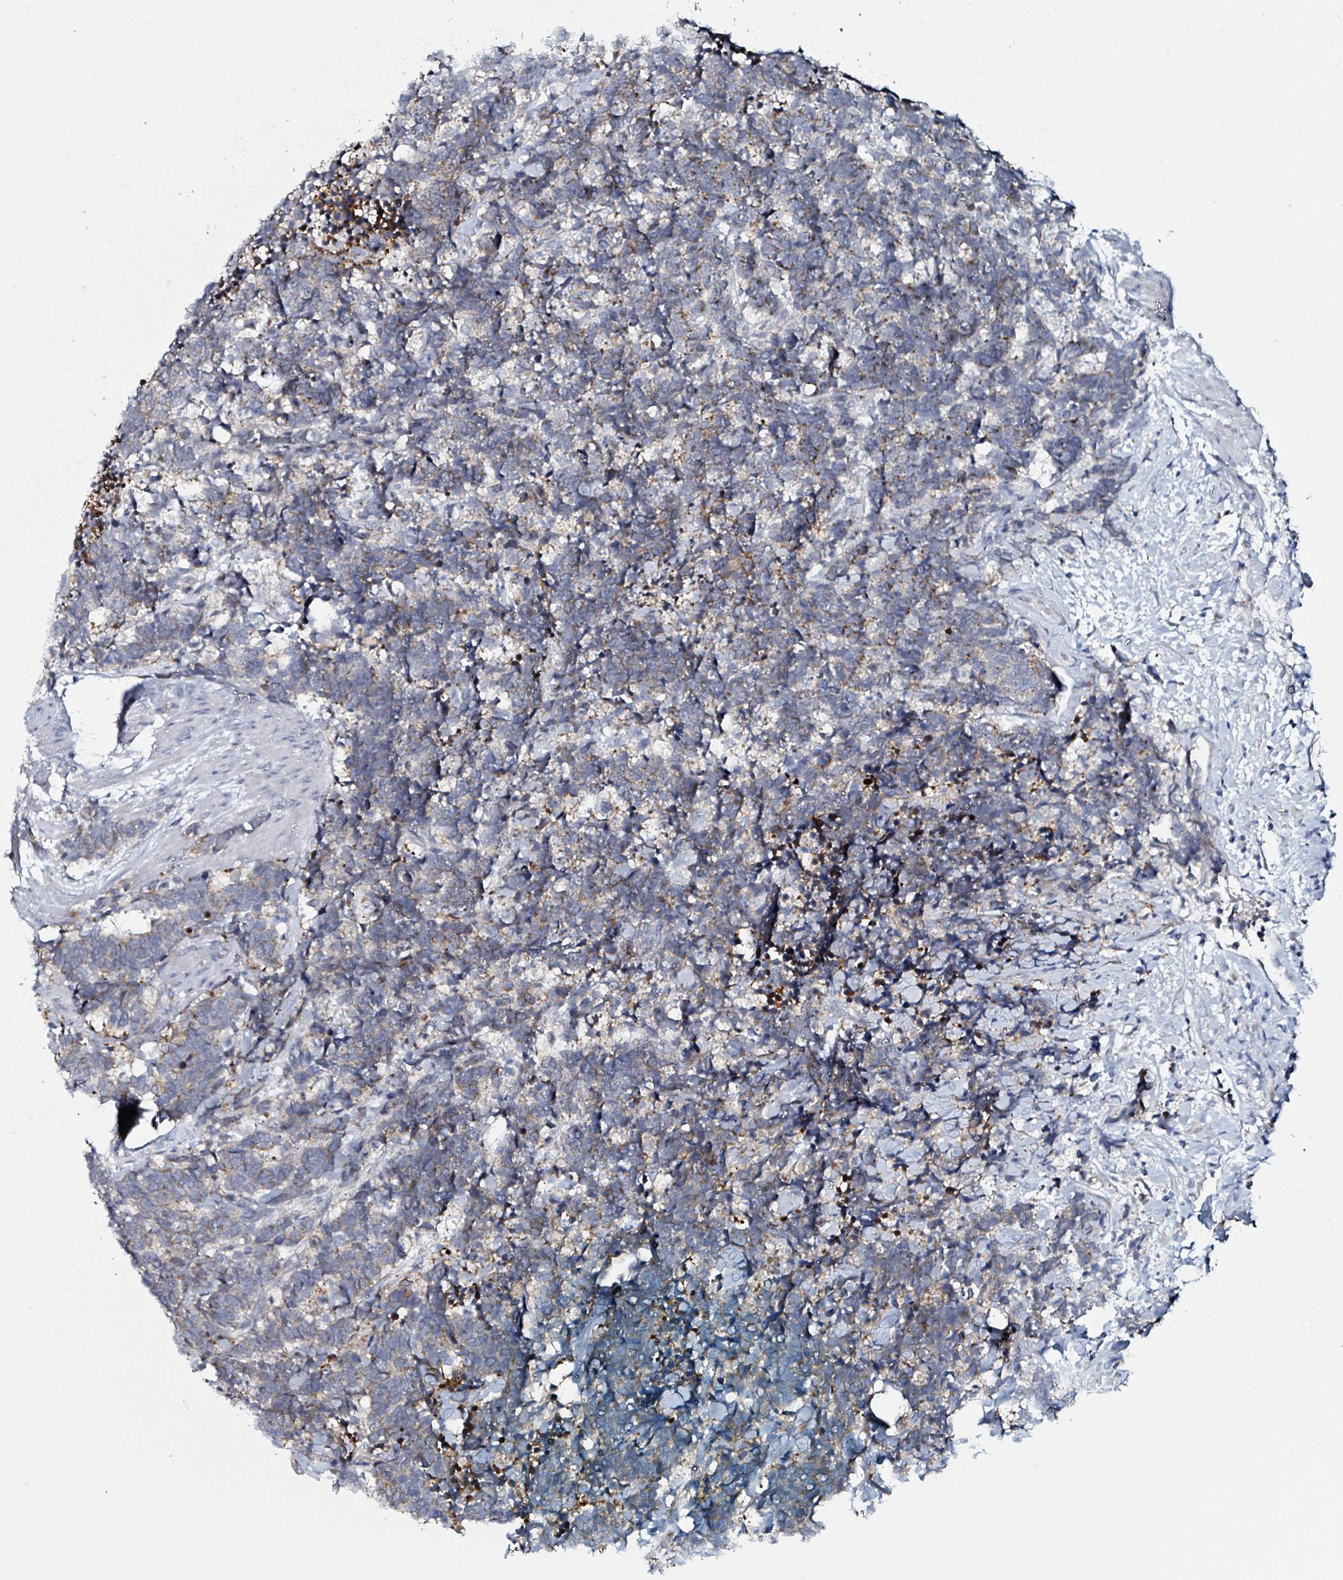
{"staining": {"intensity": "weak", "quantity": "25%-75%", "location": "cytoplasmic/membranous"}, "tissue": "carcinoid", "cell_type": "Tumor cells", "image_type": "cancer", "snomed": [{"axis": "morphology", "description": "Carcinoma, NOS"}, {"axis": "morphology", "description": "Carcinoid, malignant, NOS"}, {"axis": "topography", "description": "Prostate"}], "caption": "Carcinoid tissue exhibits weak cytoplasmic/membranous expression in approximately 25%-75% of tumor cells", "gene": "B3GAT3", "patient": {"sex": "male", "age": 57}}